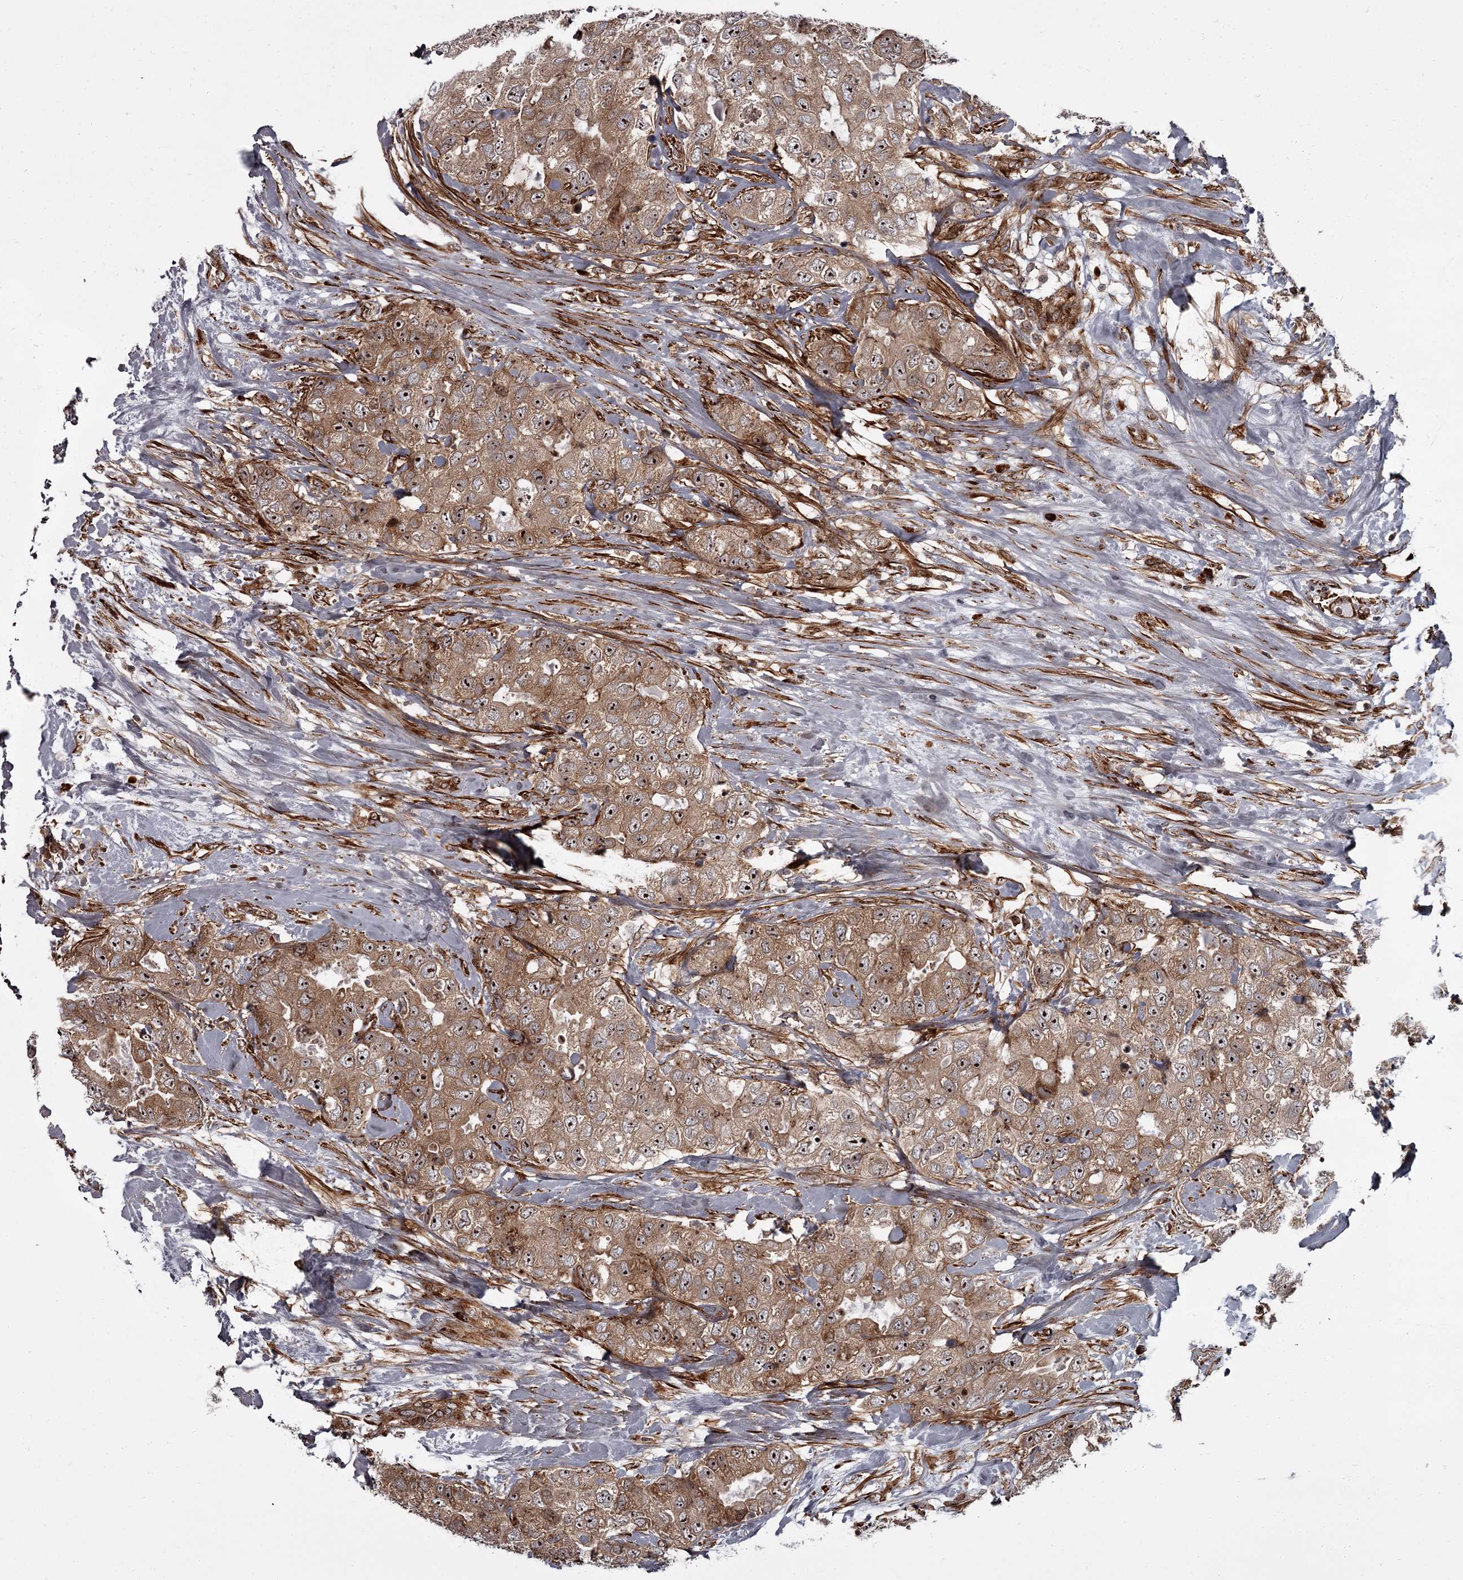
{"staining": {"intensity": "moderate", "quantity": ">75%", "location": "cytoplasmic/membranous,nuclear"}, "tissue": "breast cancer", "cell_type": "Tumor cells", "image_type": "cancer", "snomed": [{"axis": "morphology", "description": "Duct carcinoma"}, {"axis": "topography", "description": "Breast"}], "caption": "DAB immunohistochemical staining of breast cancer (infiltrating ductal carcinoma) displays moderate cytoplasmic/membranous and nuclear protein positivity in approximately >75% of tumor cells.", "gene": "THAP9", "patient": {"sex": "female", "age": 62}}